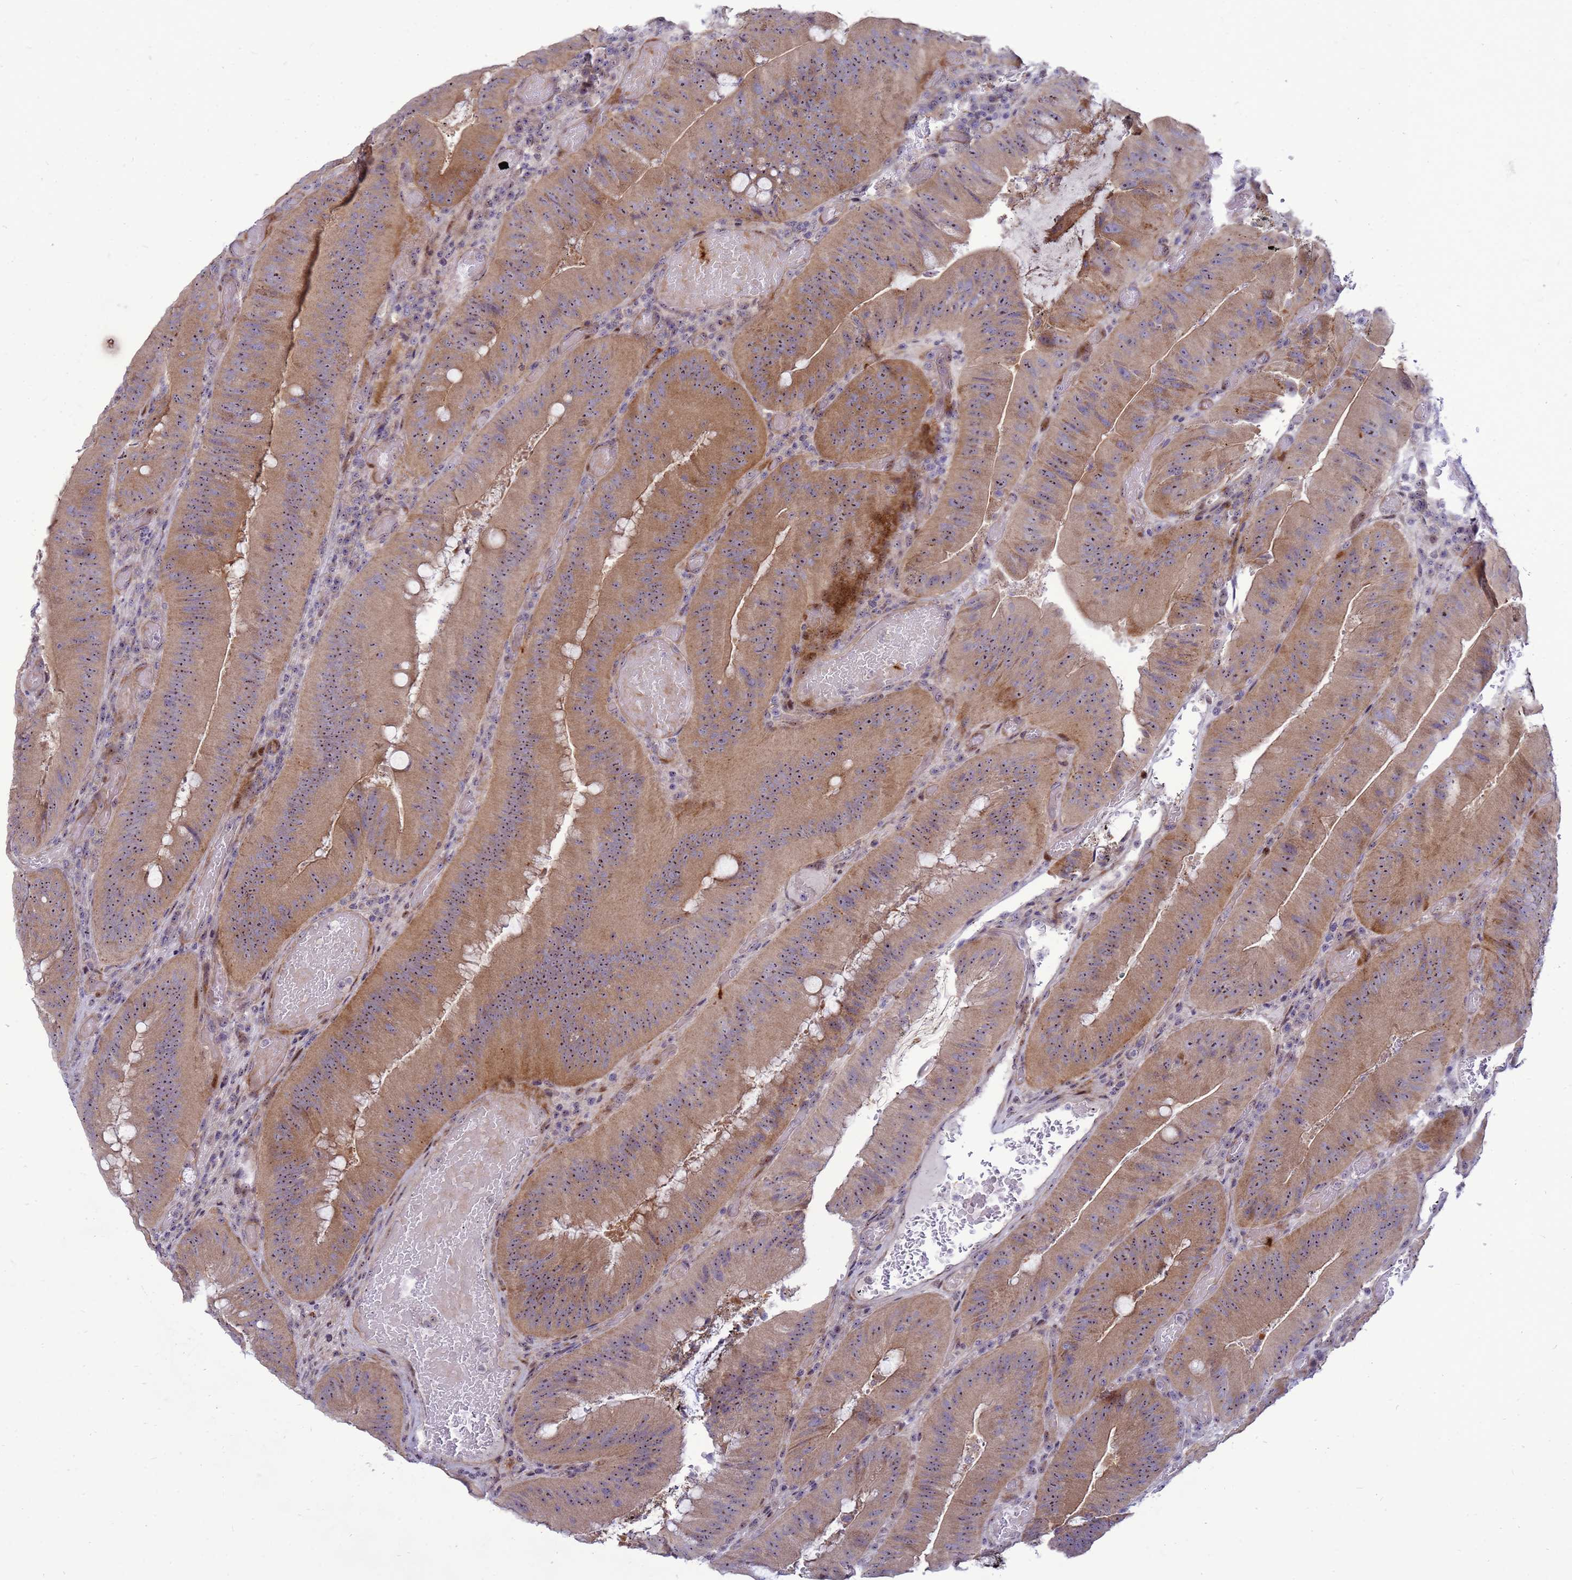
{"staining": {"intensity": "moderate", "quantity": ">75%", "location": "cytoplasmic/membranous,nuclear"}, "tissue": "colorectal cancer", "cell_type": "Tumor cells", "image_type": "cancer", "snomed": [{"axis": "morphology", "description": "Adenocarcinoma, NOS"}, {"axis": "topography", "description": "Colon"}], "caption": "IHC image of neoplastic tissue: human colorectal cancer stained using IHC displays medium levels of moderate protein expression localized specifically in the cytoplasmic/membranous and nuclear of tumor cells, appearing as a cytoplasmic/membranous and nuclear brown color.", "gene": "RSPO1", "patient": {"sex": "female", "age": 43}}